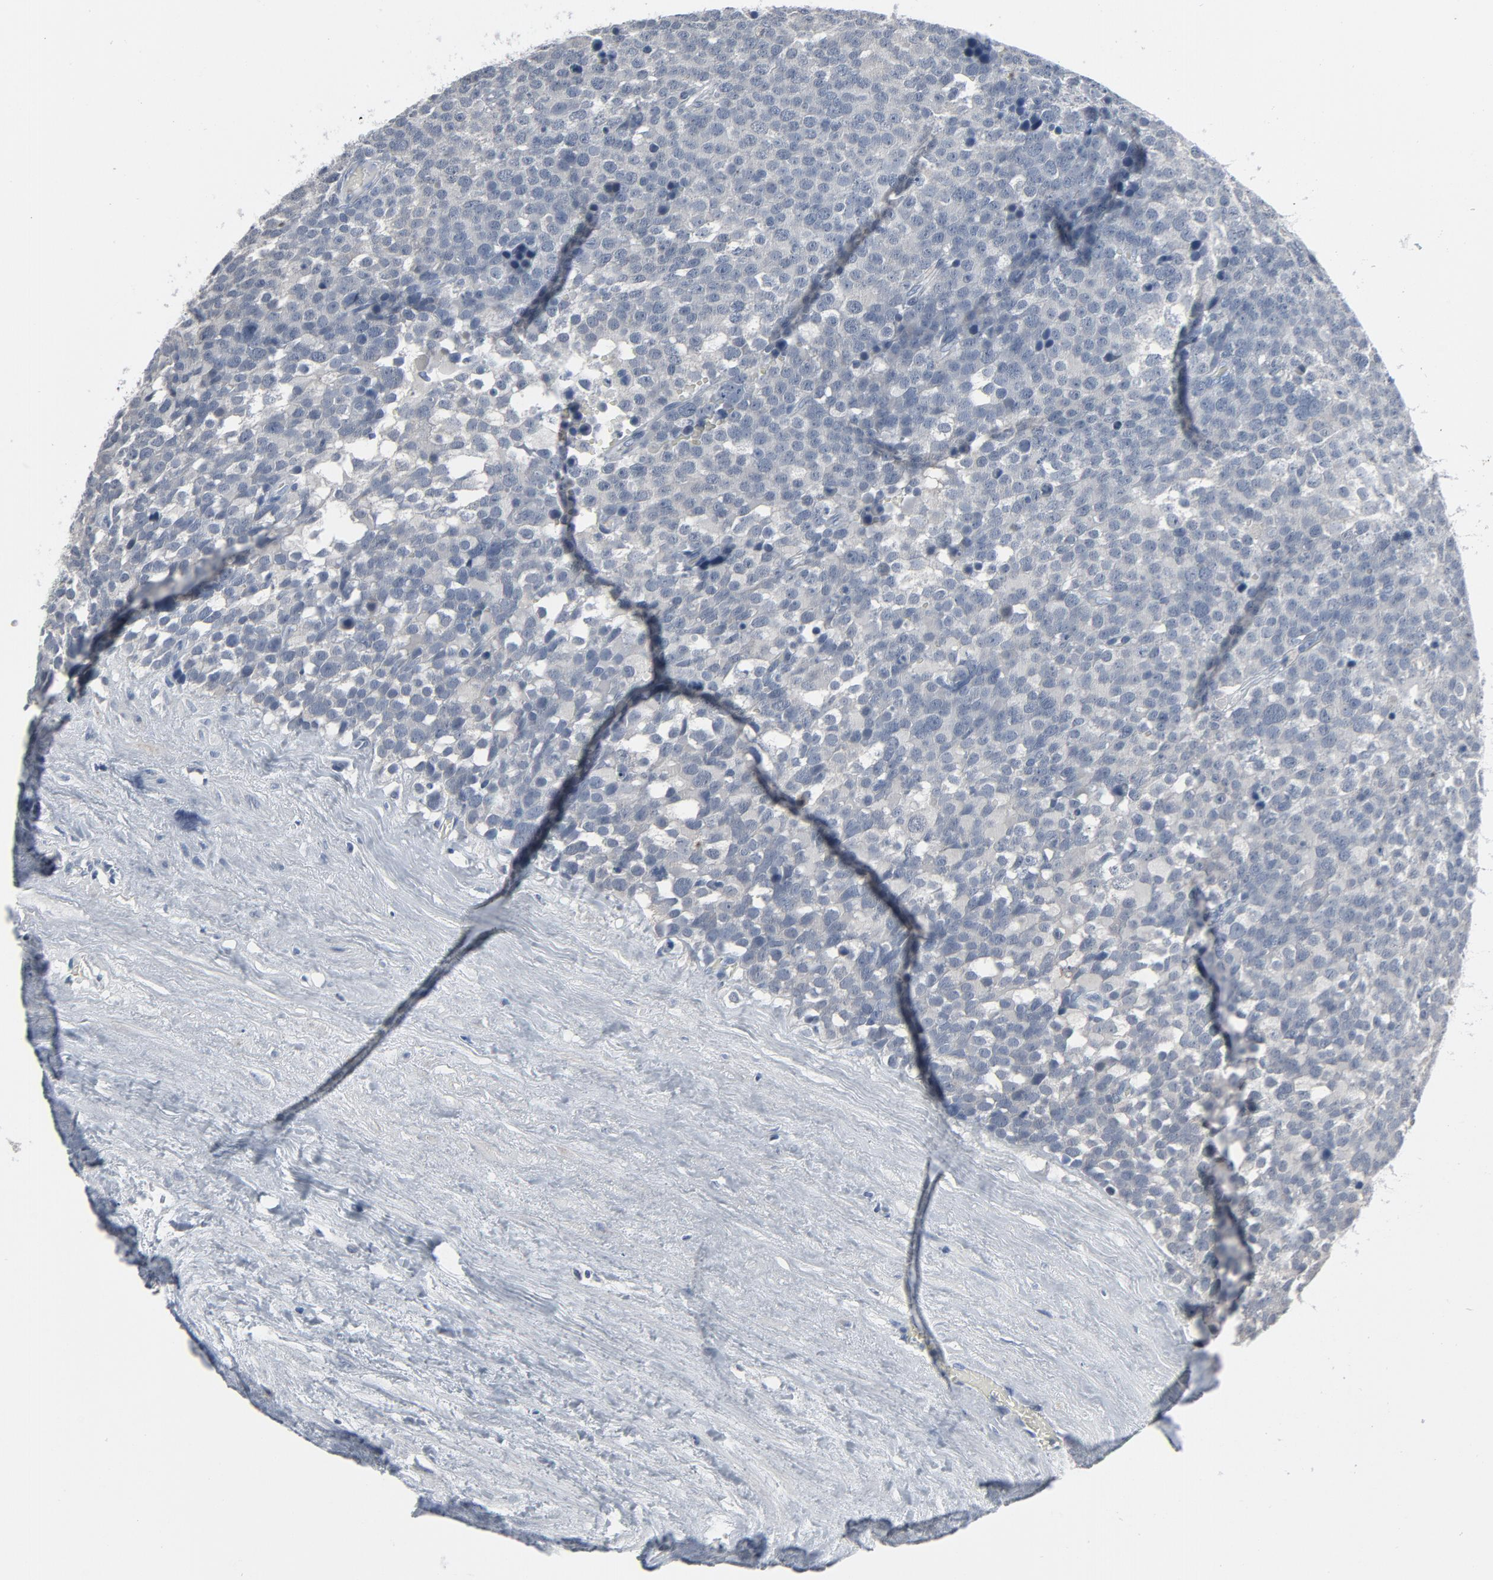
{"staining": {"intensity": "negative", "quantity": "none", "location": "none"}, "tissue": "testis cancer", "cell_type": "Tumor cells", "image_type": "cancer", "snomed": [{"axis": "morphology", "description": "Seminoma, NOS"}, {"axis": "topography", "description": "Testis"}], "caption": "There is no significant positivity in tumor cells of seminoma (testis).", "gene": "GPX2", "patient": {"sex": "male", "age": 71}}